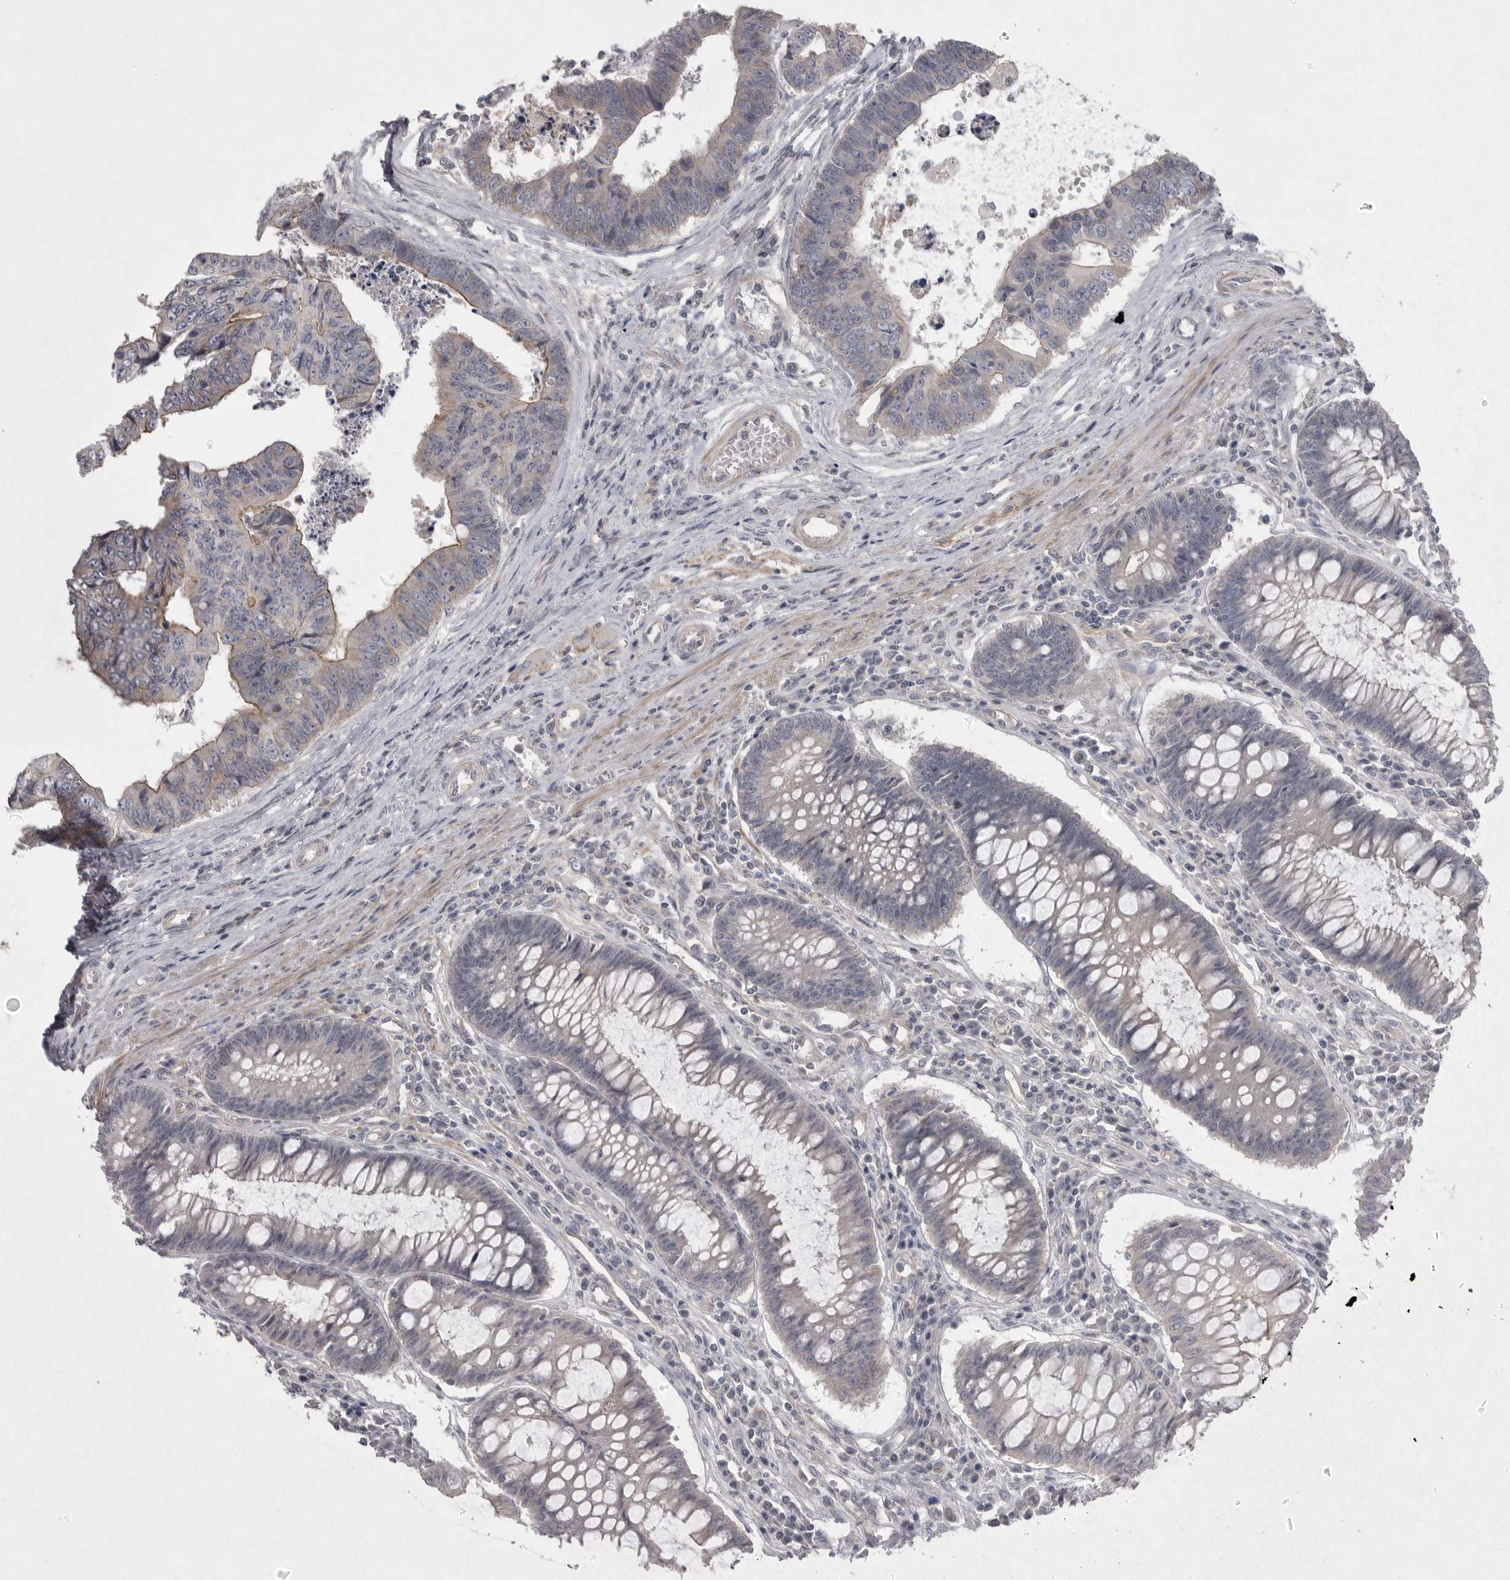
{"staining": {"intensity": "weak", "quantity": "<25%", "location": "cytoplasmic/membranous"}, "tissue": "colorectal cancer", "cell_type": "Tumor cells", "image_type": "cancer", "snomed": [{"axis": "morphology", "description": "Adenocarcinoma, NOS"}, {"axis": "topography", "description": "Rectum"}], "caption": "Immunohistochemical staining of human colorectal cancer (adenocarcinoma) demonstrates no significant expression in tumor cells. (DAB IHC visualized using brightfield microscopy, high magnification).", "gene": "VANGL2", "patient": {"sex": "male", "age": 84}}